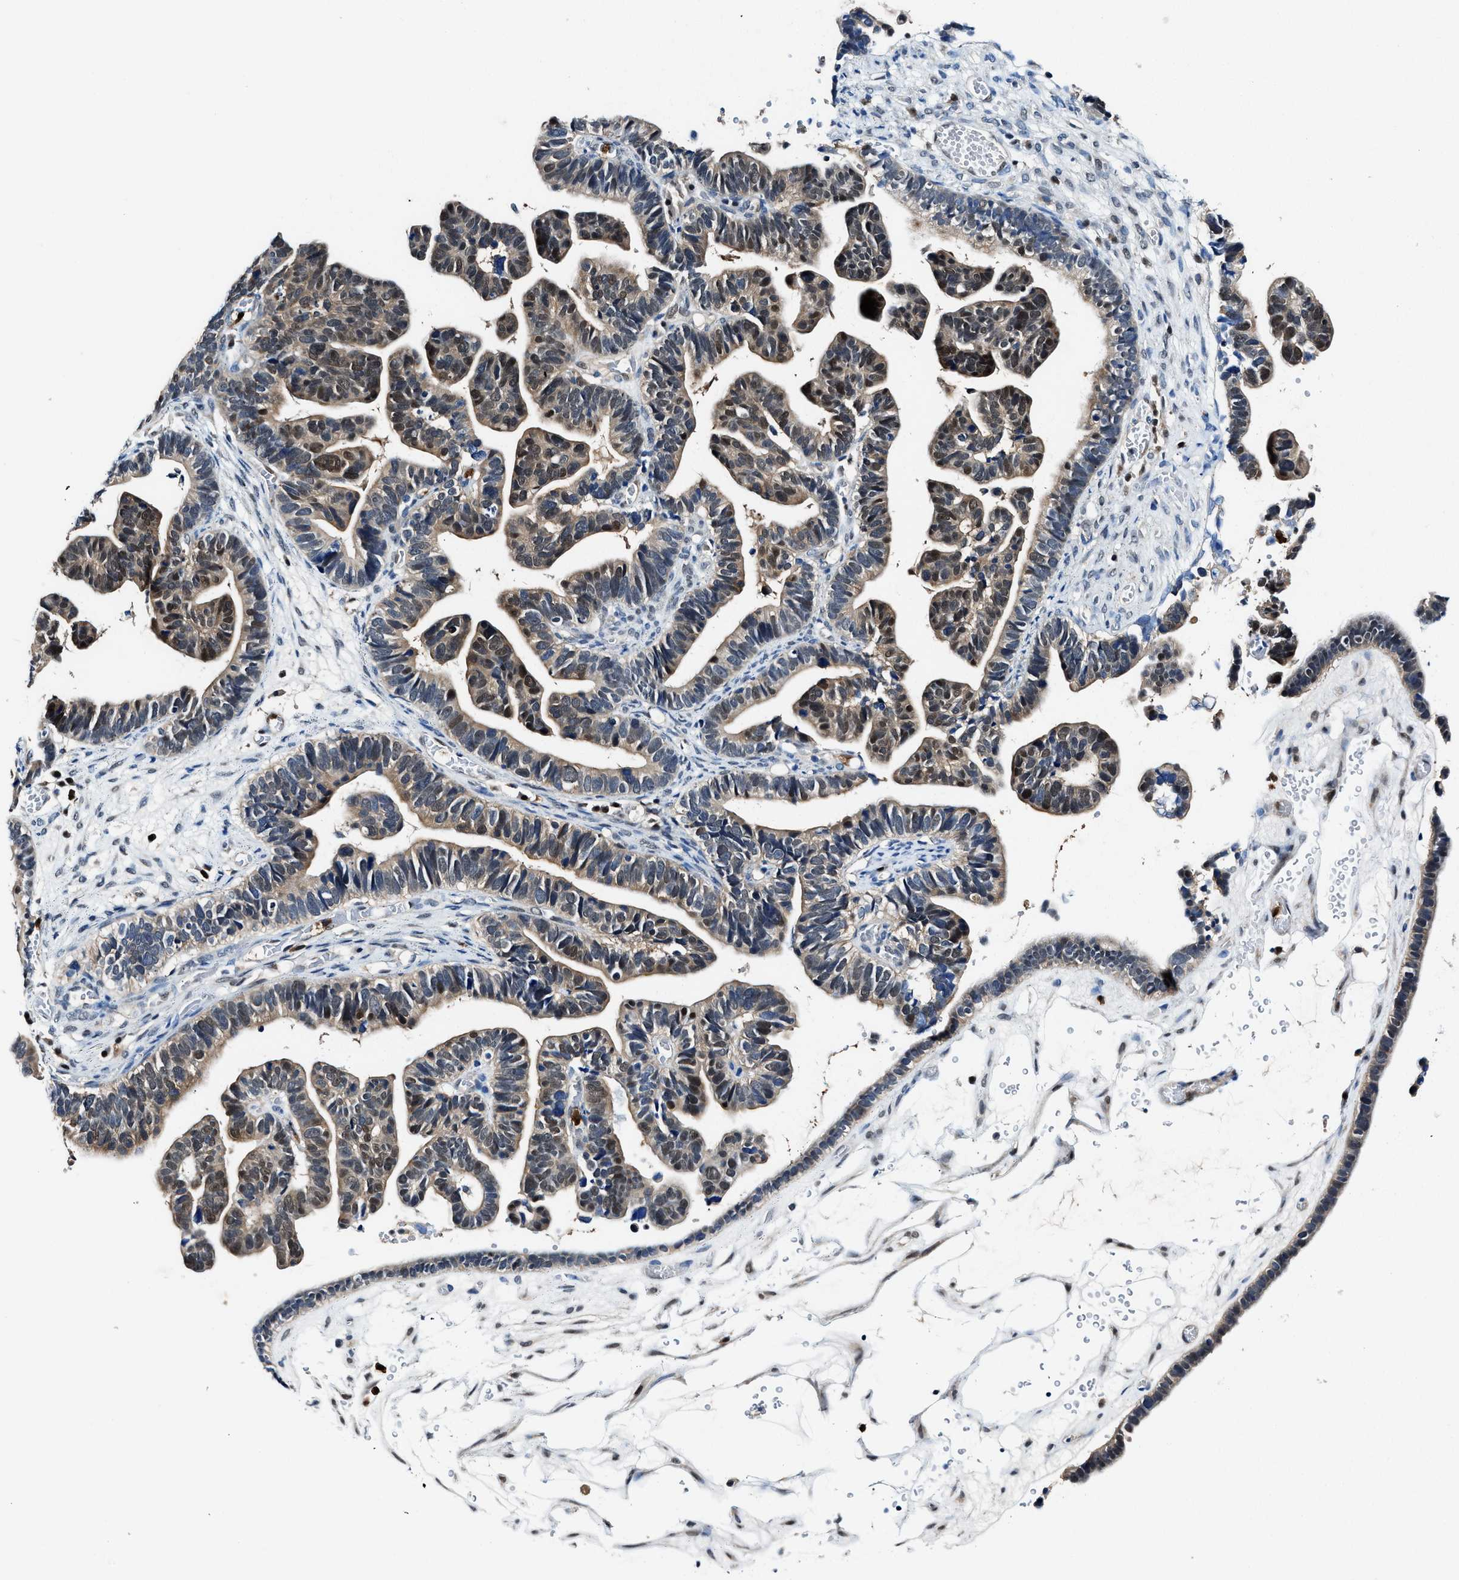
{"staining": {"intensity": "moderate", "quantity": "25%-75%", "location": "cytoplasmic/membranous,nuclear"}, "tissue": "ovarian cancer", "cell_type": "Tumor cells", "image_type": "cancer", "snomed": [{"axis": "morphology", "description": "Cystadenocarcinoma, serous, NOS"}, {"axis": "topography", "description": "Ovary"}], "caption": "Immunohistochemistry histopathology image of neoplastic tissue: human serous cystadenocarcinoma (ovarian) stained using immunohistochemistry shows medium levels of moderate protein expression localized specifically in the cytoplasmic/membranous and nuclear of tumor cells, appearing as a cytoplasmic/membranous and nuclear brown color.", "gene": "LTA4H", "patient": {"sex": "female", "age": 56}}